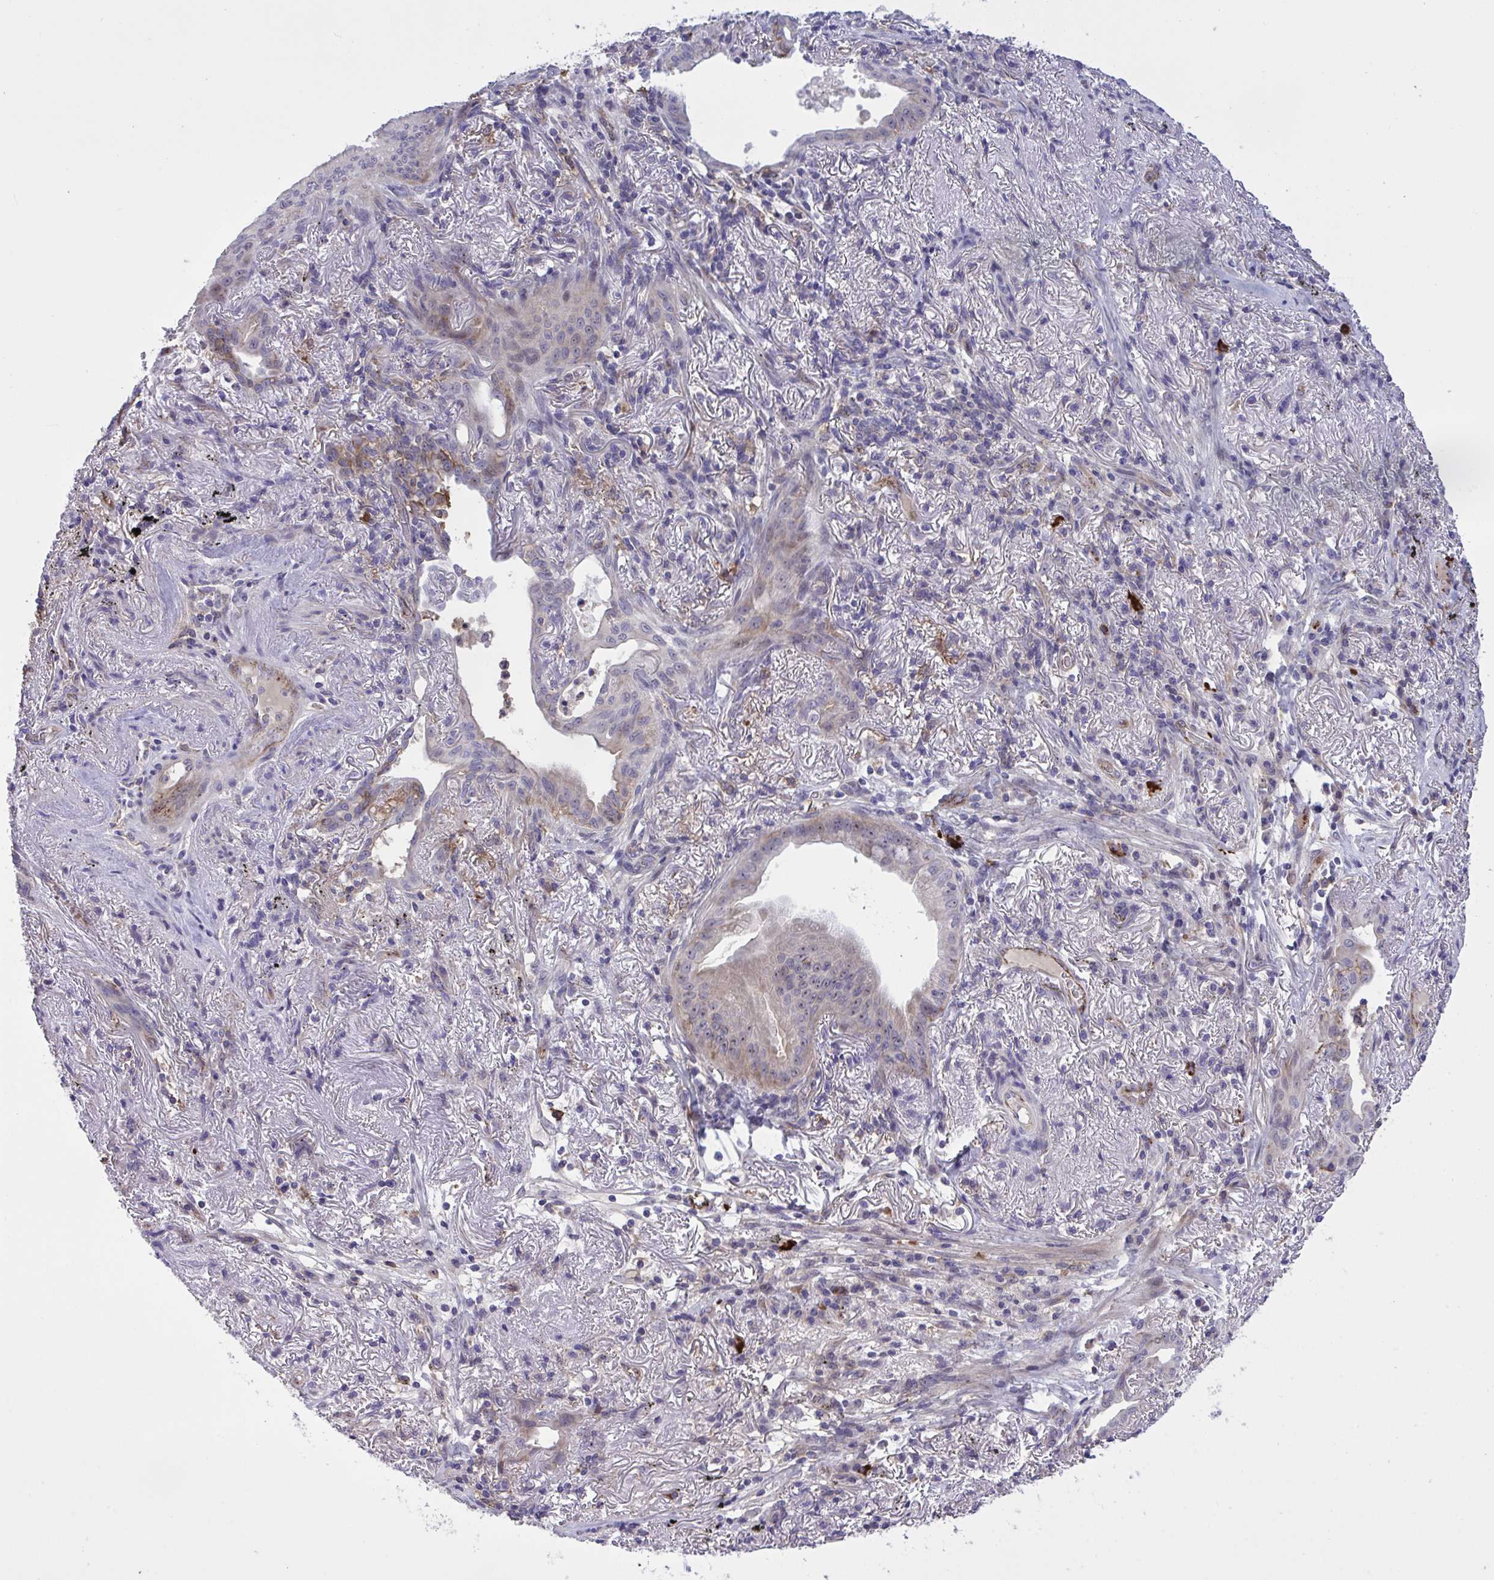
{"staining": {"intensity": "weak", "quantity": "25%-75%", "location": "cytoplasmic/membranous,nuclear"}, "tissue": "lung cancer", "cell_type": "Tumor cells", "image_type": "cancer", "snomed": [{"axis": "morphology", "description": "Adenocarcinoma, NOS"}, {"axis": "topography", "description": "Lung"}], "caption": "Lung cancer (adenocarcinoma) tissue shows weak cytoplasmic/membranous and nuclear expression in approximately 25%-75% of tumor cells, visualized by immunohistochemistry.", "gene": "CD101", "patient": {"sex": "male", "age": 77}}